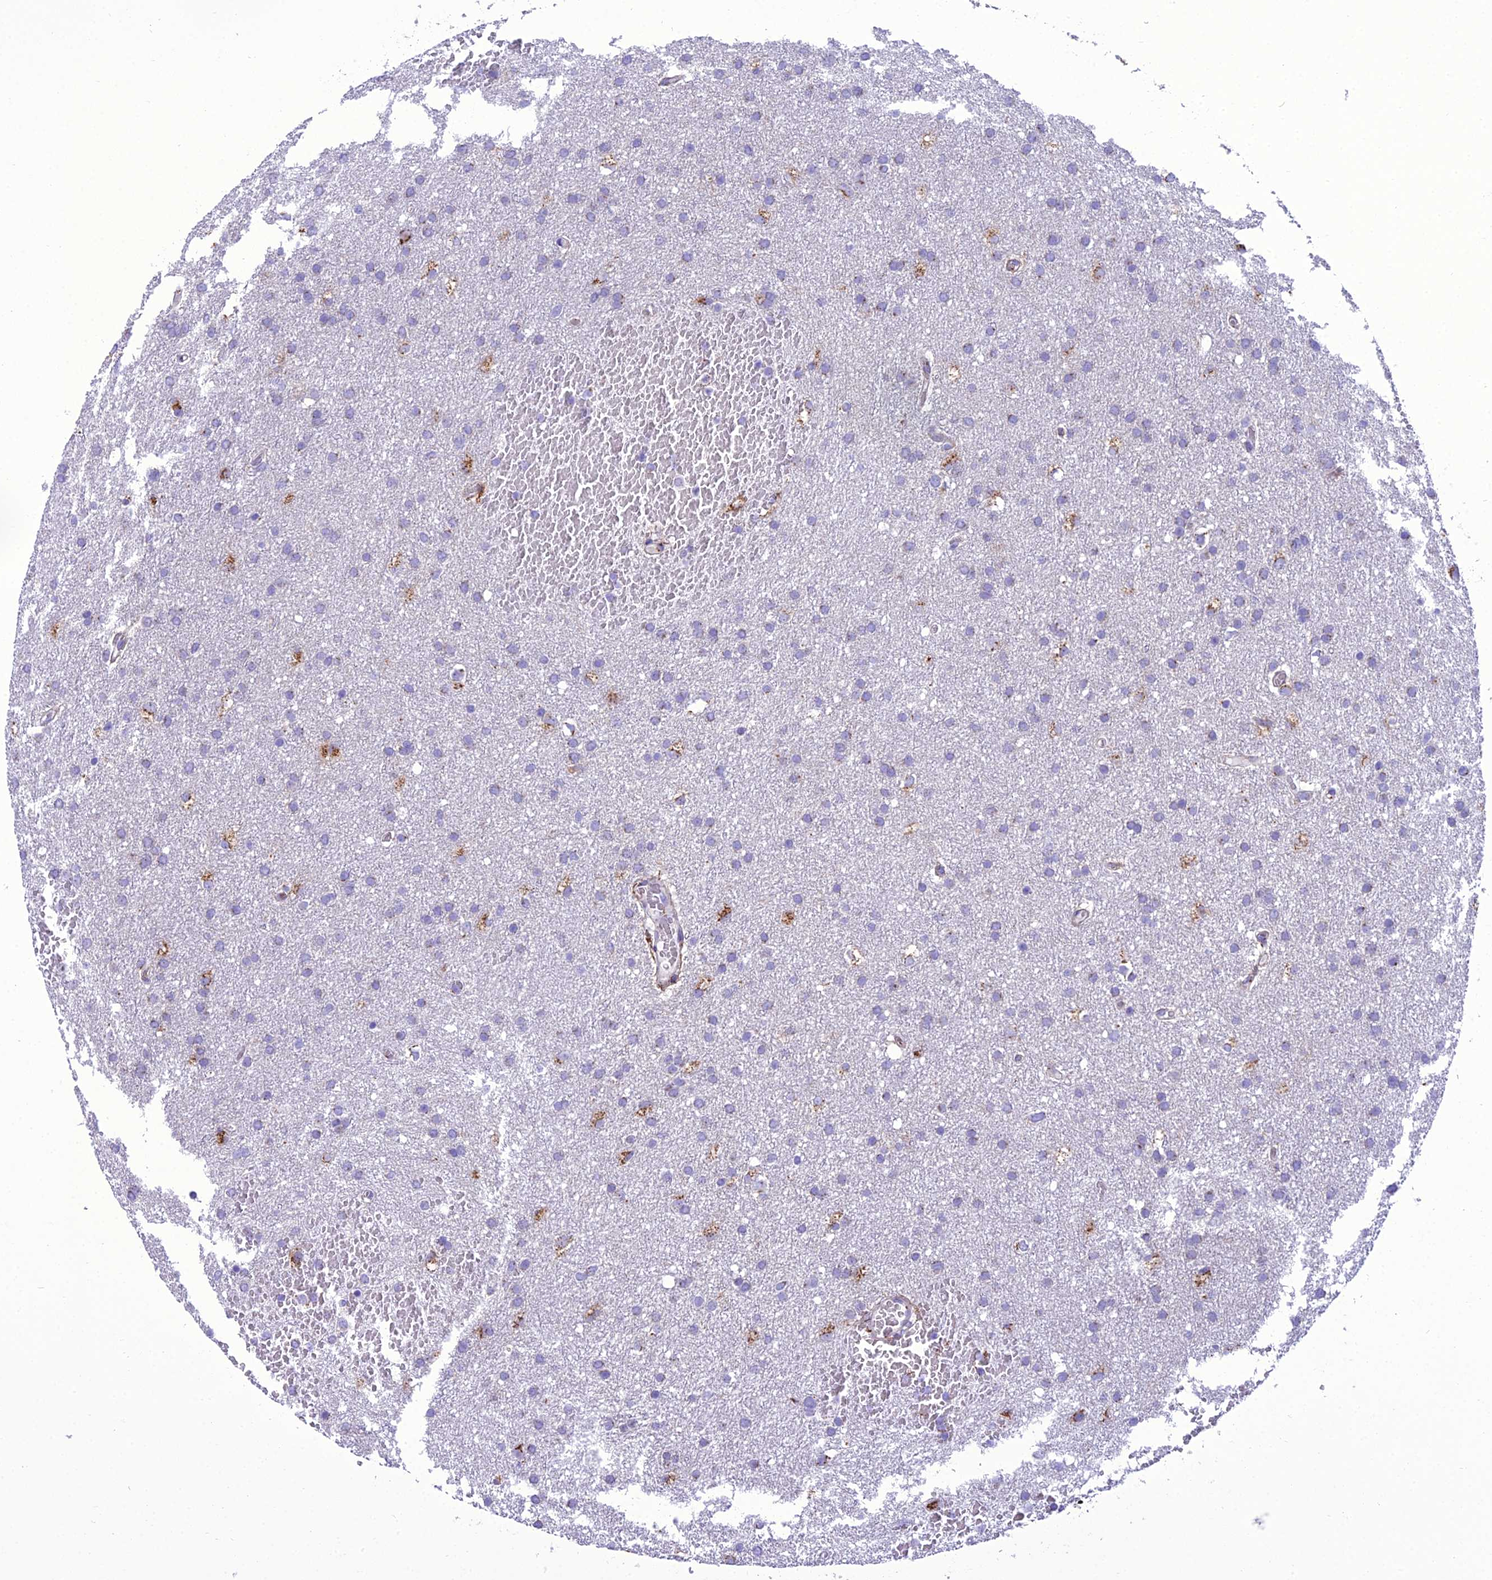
{"staining": {"intensity": "moderate", "quantity": "<25%", "location": "cytoplasmic/membranous"}, "tissue": "glioma", "cell_type": "Tumor cells", "image_type": "cancer", "snomed": [{"axis": "morphology", "description": "Glioma, malignant, High grade"}, {"axis": "topography", "description": "Cerebral cortex"}], "caption": "DAB (3,3'-diaminobenzidine) immunohistochemical staining of malignant high-grade glioma demonstrates moderate cytoplasmic/membranous protein expression in about <25% of tumor cells.", "gene": "GOLM2", "patient": {"sex": "female", "age": 36}}